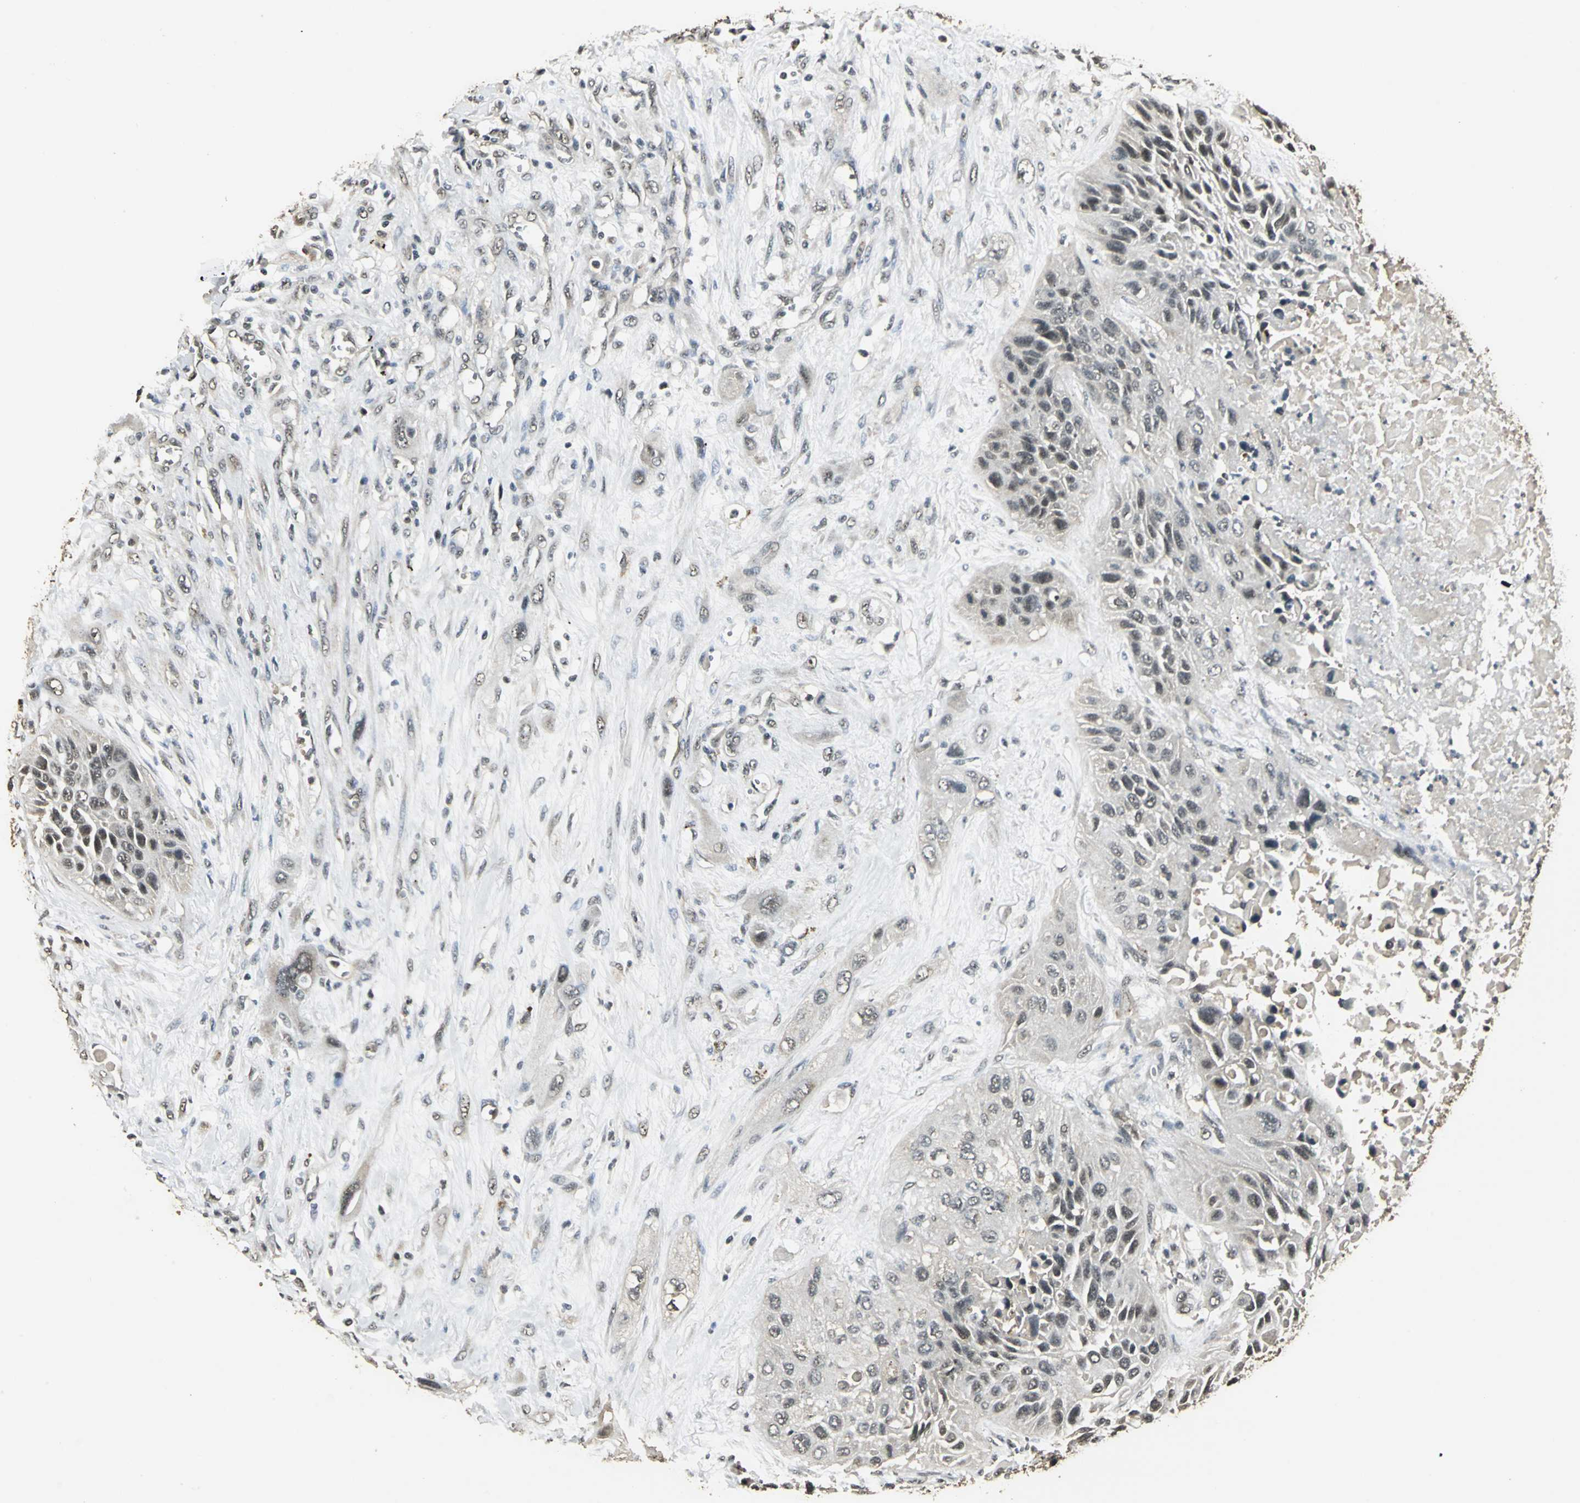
{"staining": {"intensity": "negative", "quantity": "none", "location": "none"}, "tissue": "lung cancer", "cell_type": "Tumor cells", "image_type": "cancer", "snomed": [{"axis": "morphology", "description": "Squamous cell carcinoma, NOS"}, {"axis": "topography", "description": "Lung"}], "caption": "Human lung squamous cell carcinoma stained for a protein using immunohistochemistry reveals no staining in tumor cells.", "gene": "UCHL5", "patient": {"sex": "female", "age": 76}}